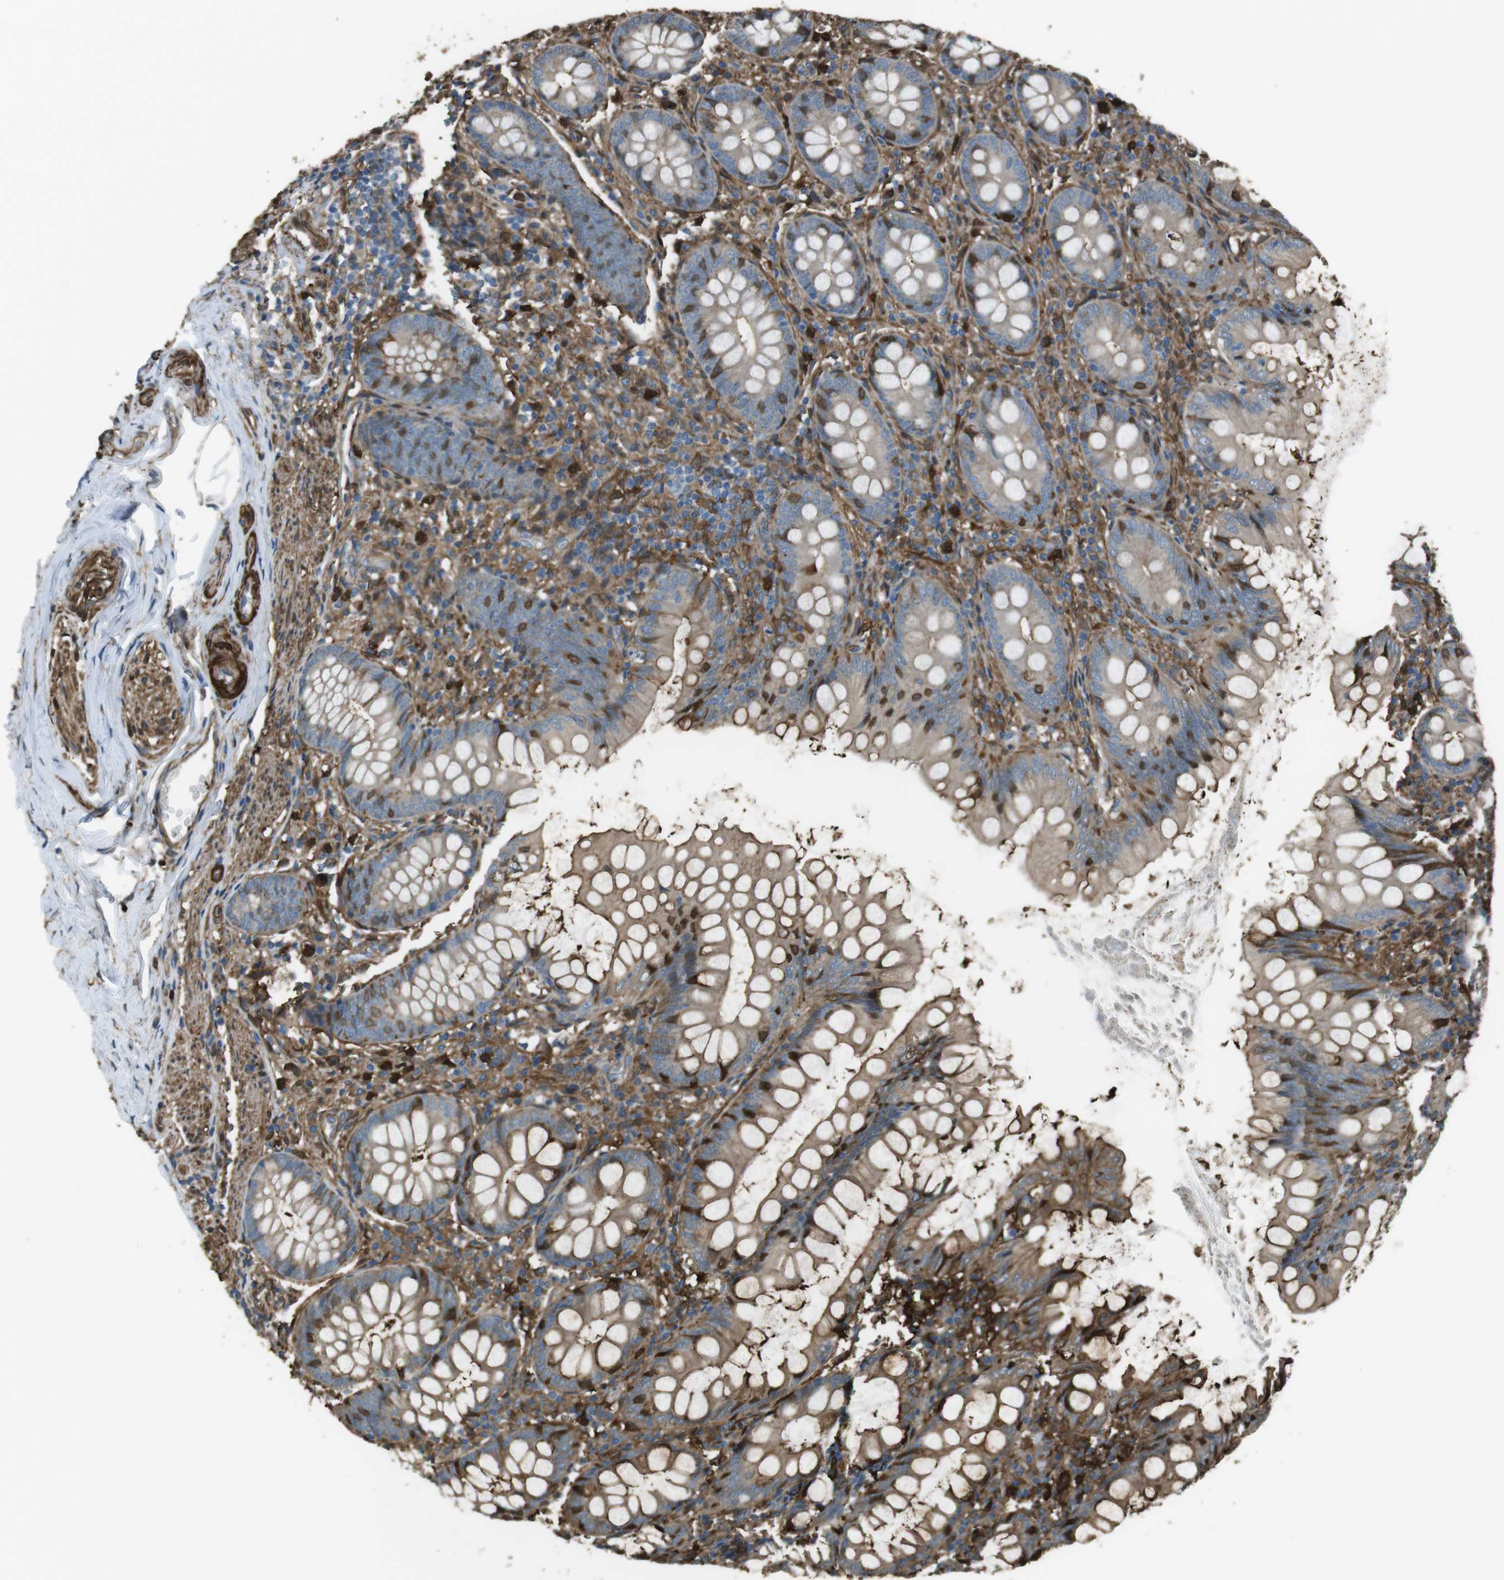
{"staining": {"intensity": "moderate", "quantity": ">75%", "location": "cytoplasmic/membranous"}, "tissue": "appendix", "cell_type": "Glandular cells", "image_type": "normal", "snomed": [{"axis": "morphology", "description": "Normal tissue, NOS"}, {"axis": "topography", "description": "Appendix"}], "caption": "Immunohistochemistry (IHC) histopathology image of normal appendix: appendix stained using immunohistochemistry (IHC) demonstrates medium levels of moderate protein expression localized specifically in the cytoplasmic/membranous of glandular cells, appearing as a cytoplasmic/membranous brown color.", "gene": "SFT2D1", "patient": {"sex": "female", "age": 77}}